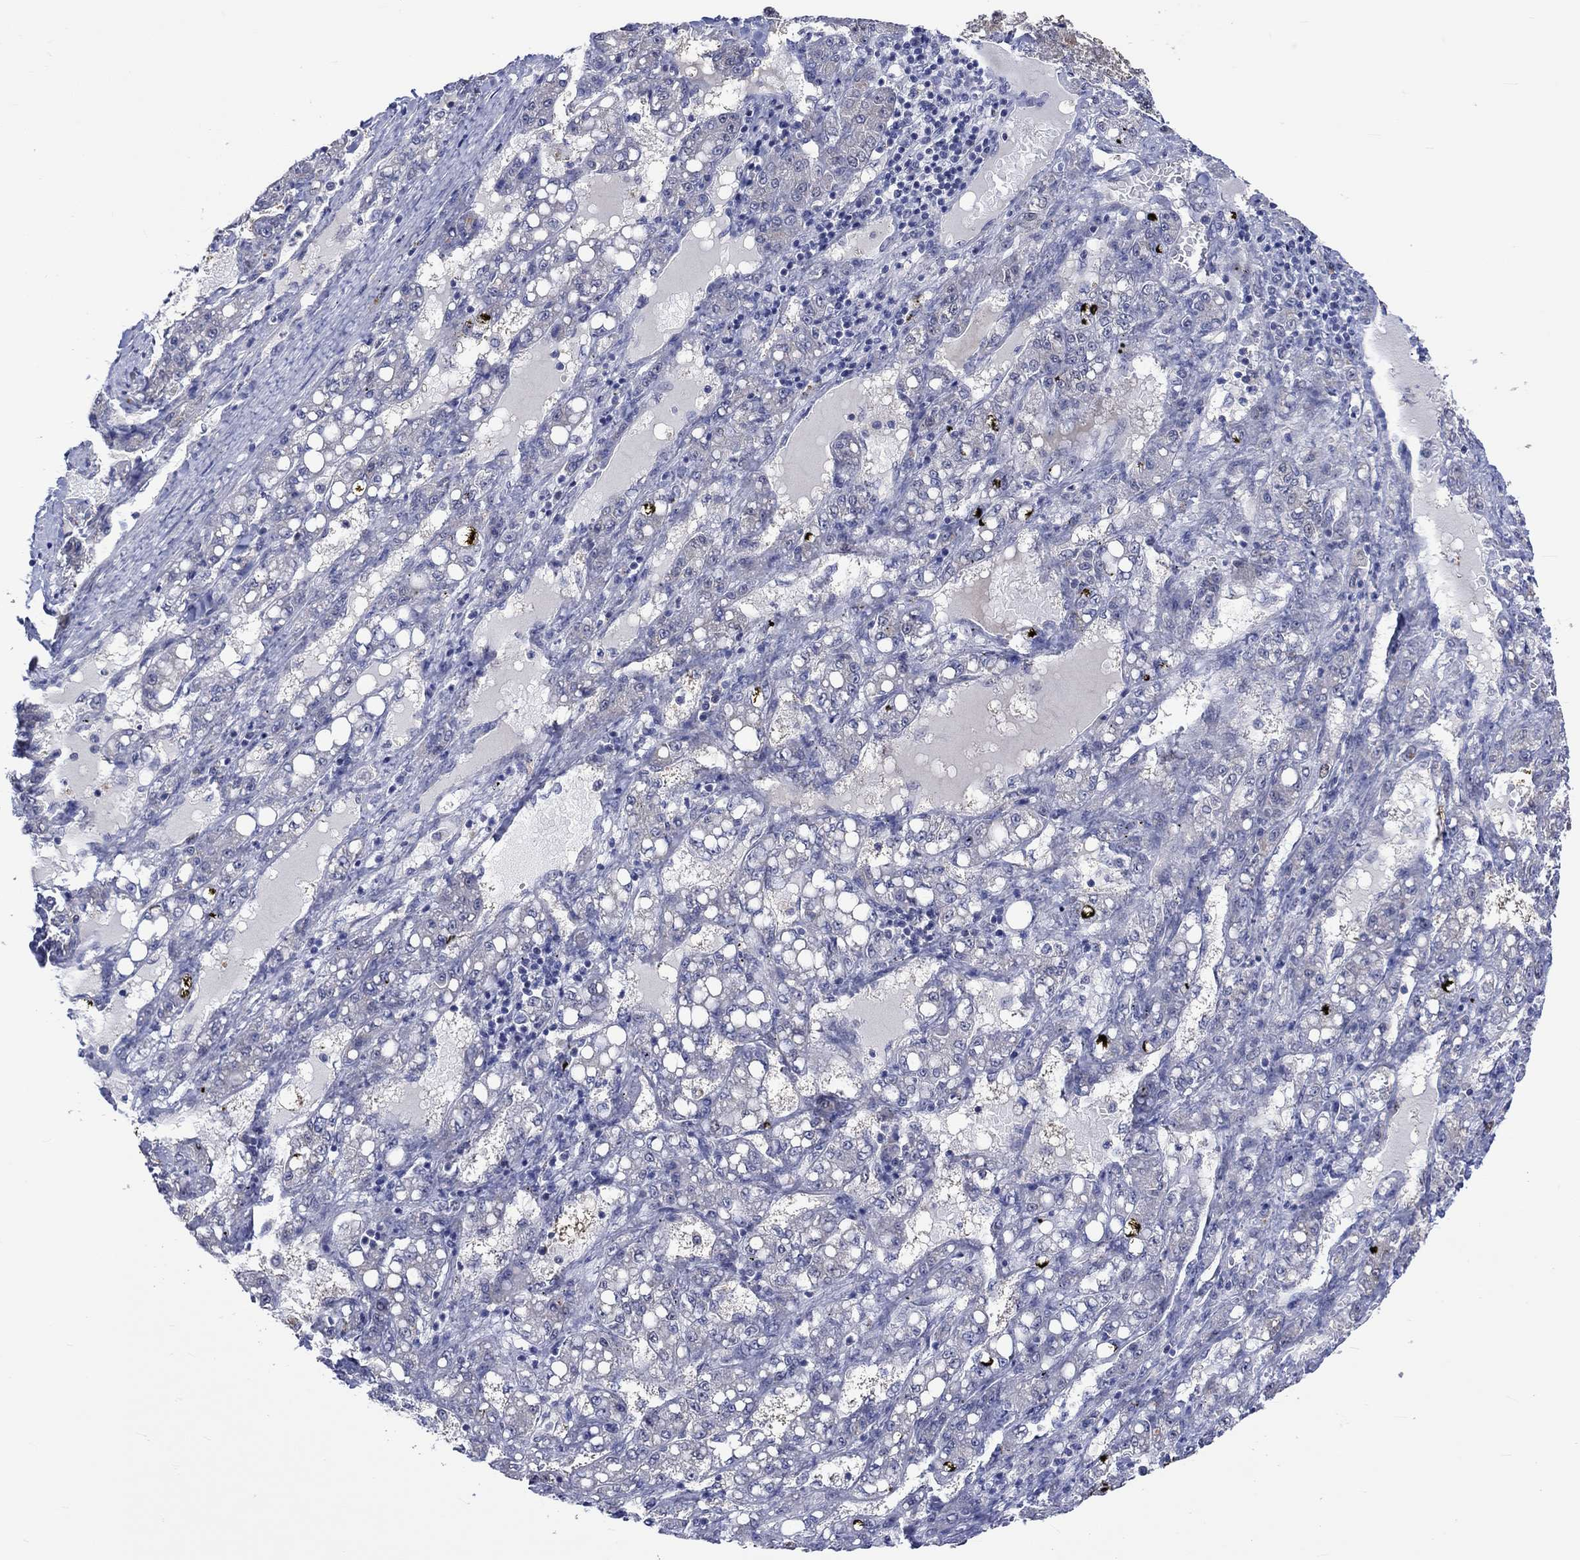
{"staining": {"intensity": "weak", "quantity": "<25%", "location": "cytoplasmic/membranous,nuclear"}, "tissue": "liver cancer", "cell_type": "Tumor cells", "image_type": "cancer", "snomed": [{"axis": "morphology", "description": "Carcinoma, Hepatocellular, NOS"}, {"axis": "topography", "description": "Liver"}], "caption": "This is an immunohistochemistry (IHC) histopathology image of liver cancer. There is no staining in tumor cells.", "gene": "E2F8", "patient": {"sex": "female", "age": 65}}